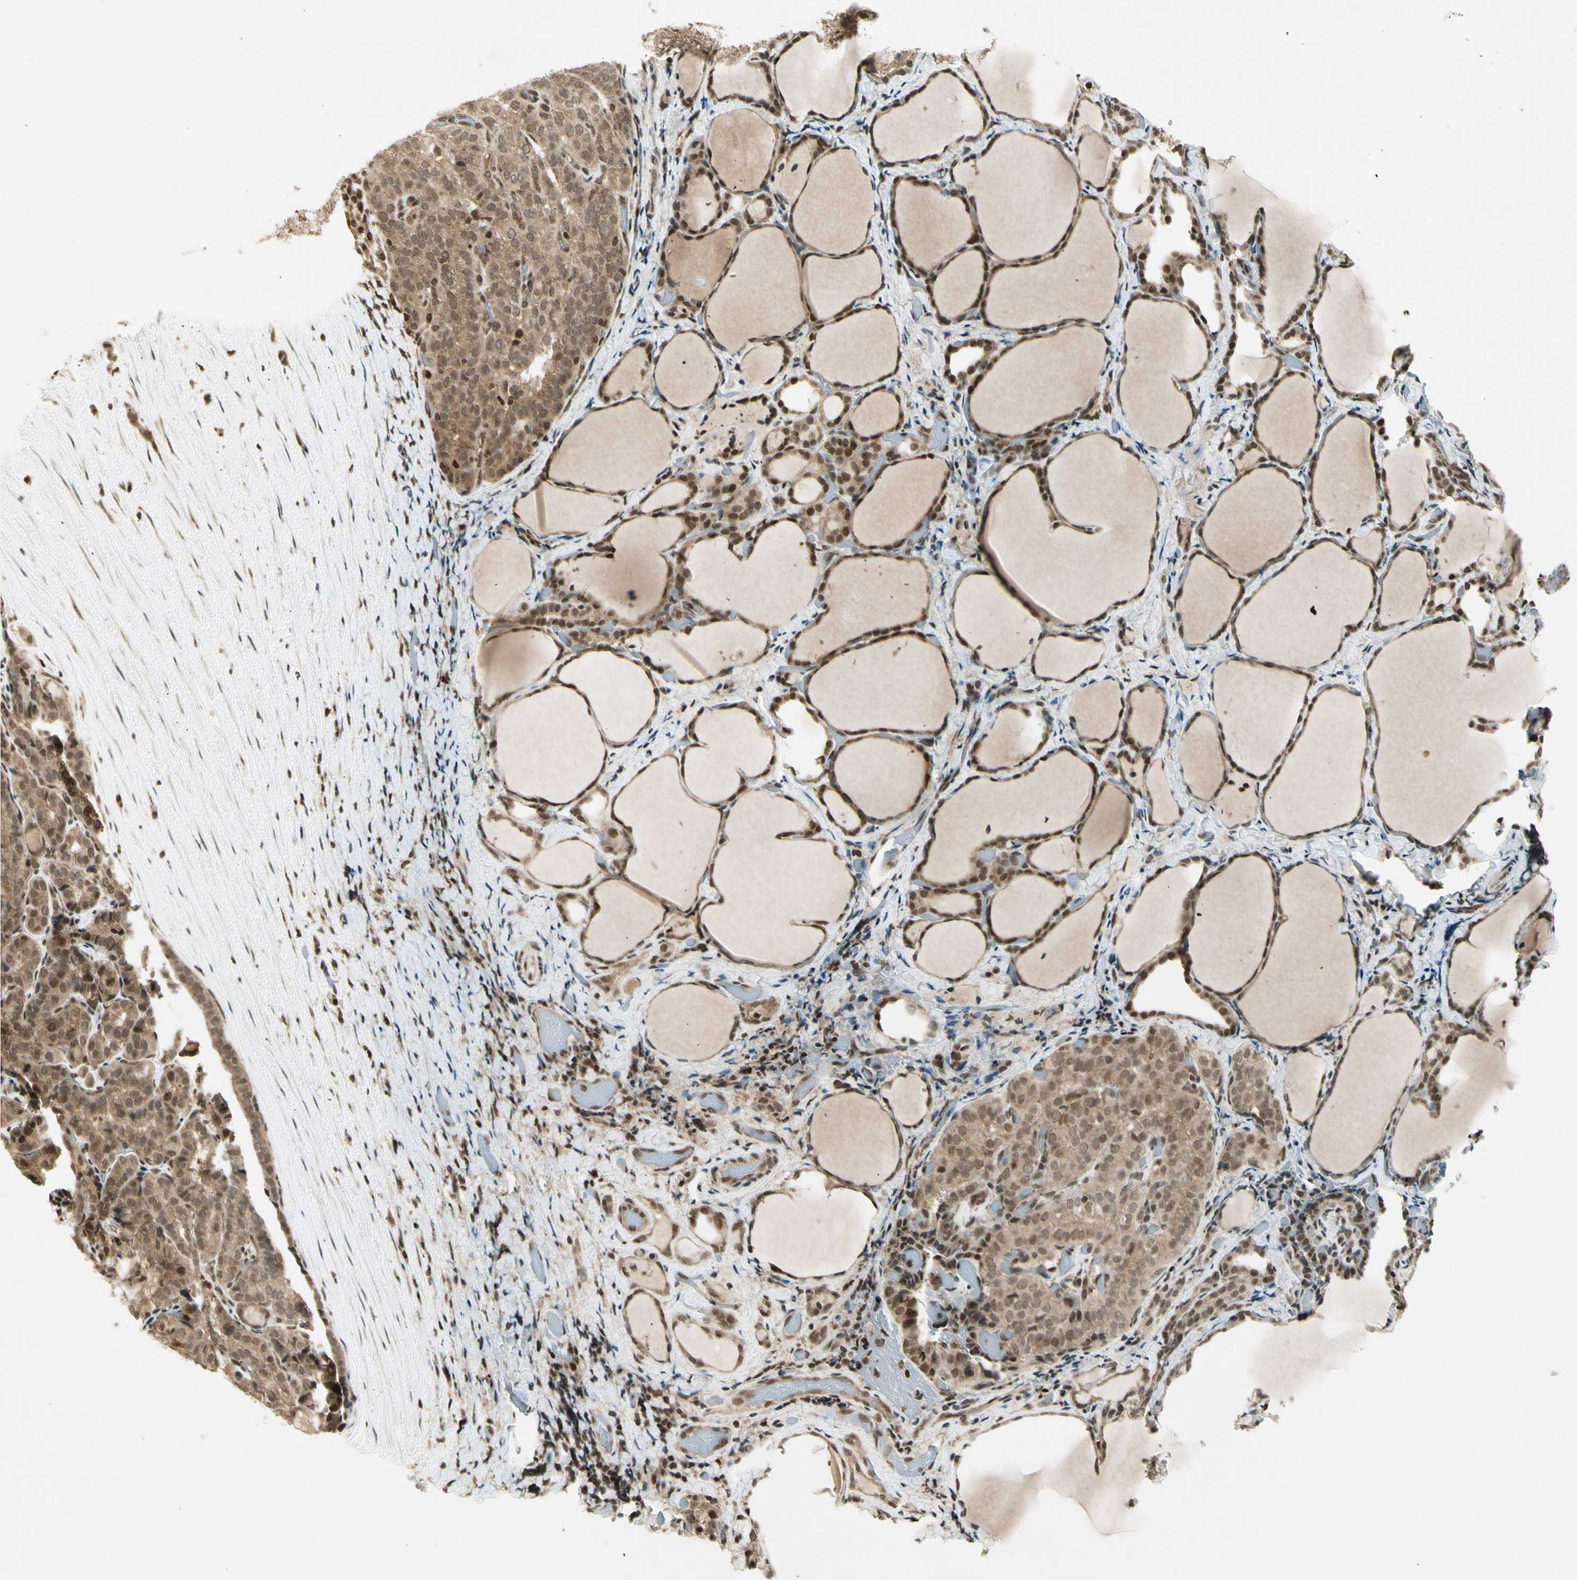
{"staining": {"intensity": "moderate", "quantity": ">75%", "location": "cytoplasmic/membranous"}, "tissue": "thyroid cancer", "cell_type": "Tumor cells", "image_type": "cancer", "snomed": [{"axis": "morphology", "description": "Normal tissue, NOS"}, {"axis": "morphology", "description": "Papillary adenocarcinoma, NOS"}, {"axis": "topography", "description": "Thyroid gland"}], "caption": "Approximately >75% of tumor cells in human thyroid cancer reveal moderate cytoplasmic/membranous protein staining as visualized by brown immunohistochemical staining.", "gene": "SMN2", "patient": {"sex": "female", "age": 30}}